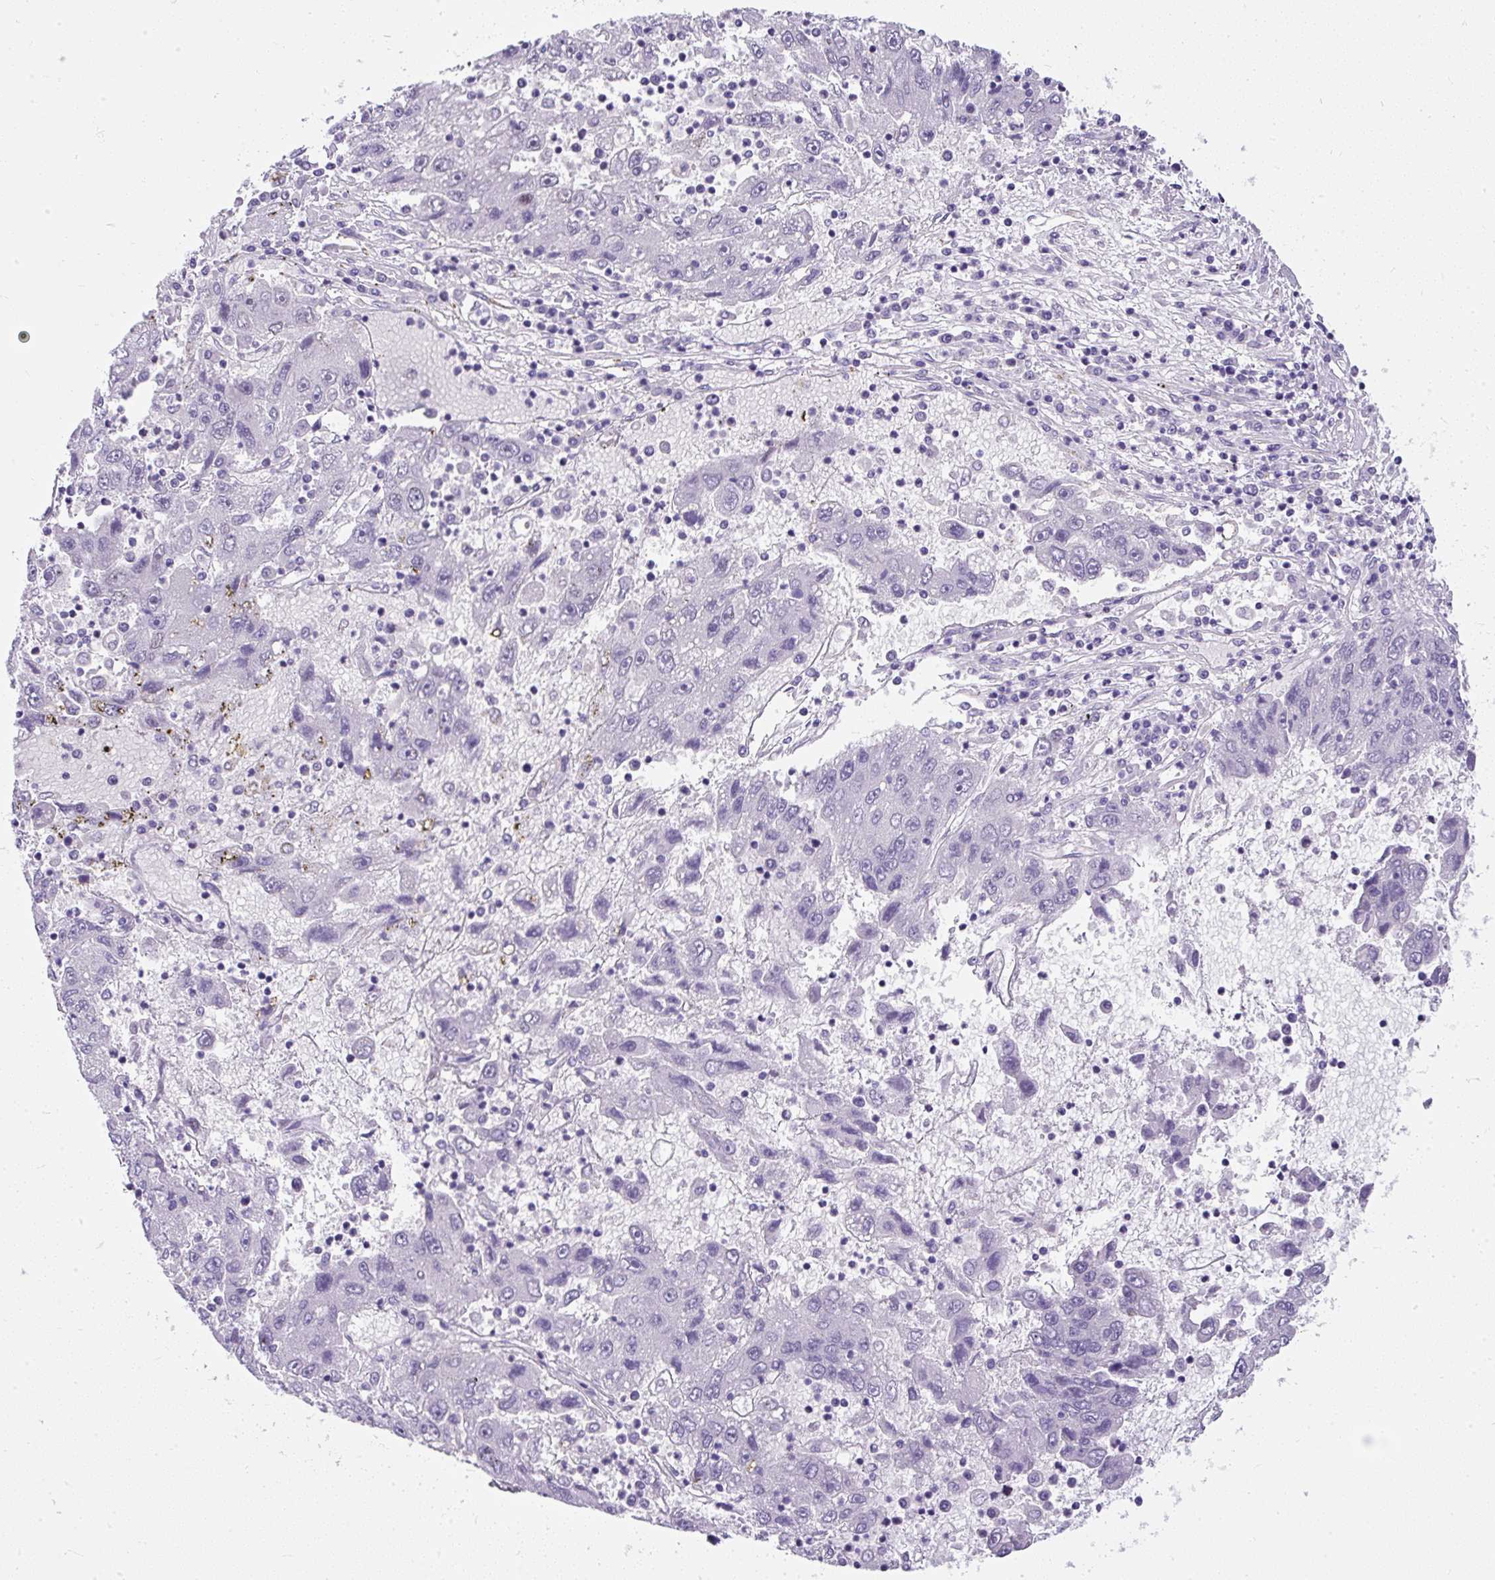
{"staining": {"intensity": "negative", "quantity": "none", "location": "none"}, "tissue": "liver cancer", "cell_type": "Tumor cells", "image_type": "cancer", "snomed": [{"axis": "morphology", "description": "Carcinoma, Hepatocellular, NOS"}, {"axis": "topography", "description": "Liver"}], "caption": "Immunohistochemistry (IHC) photomicrograph of liver cancer (hepatocellular carcinoma) stained for a protein (brown), which shows no expression in tumor cells.", "gene": "PLCXD2", "patient": {"sex": "male", "age": 49}}